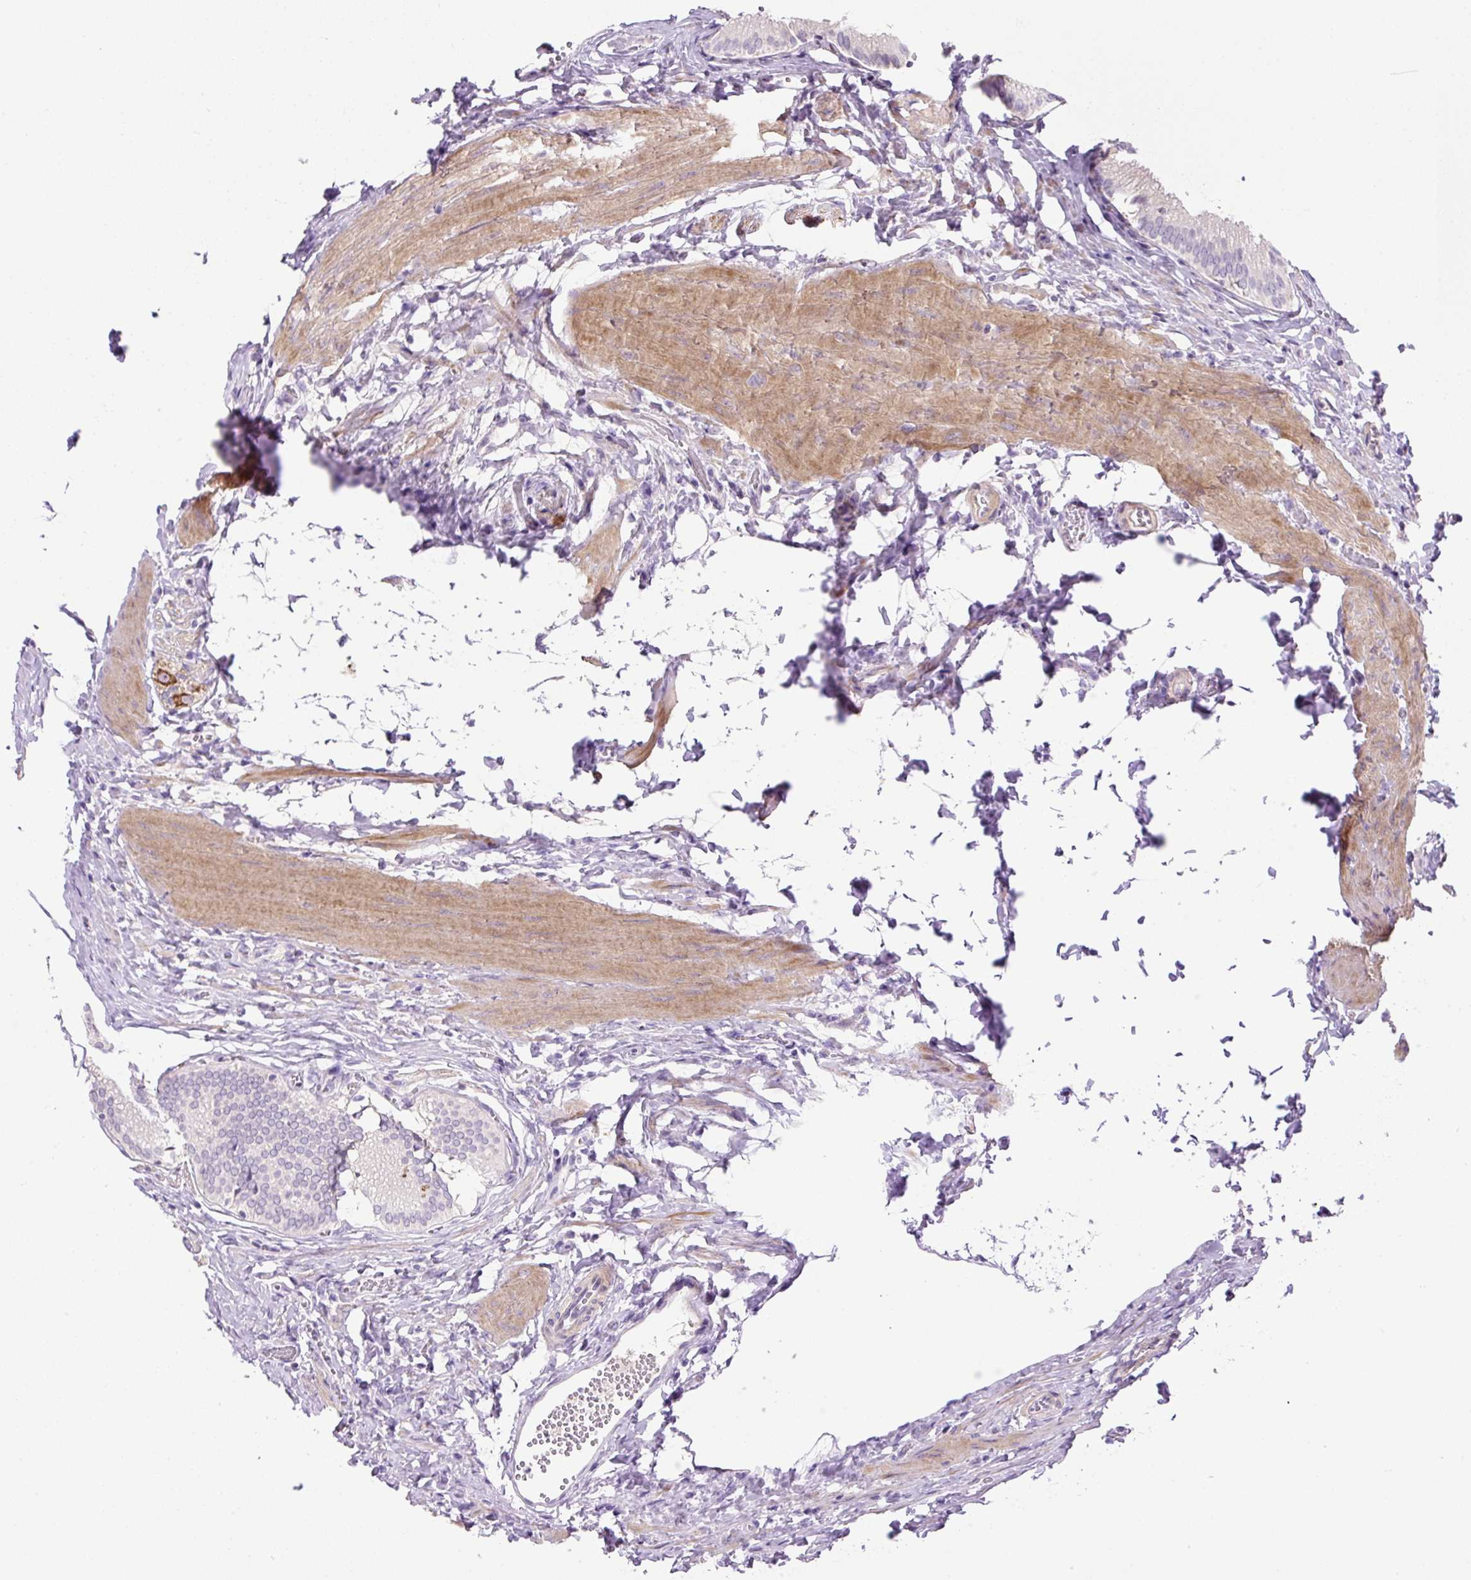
{"staining": {"intensity": "weak", "quantity": "<25%", "location": "cytoplasmic/membranous"}, "tissue": "gallbladder", "cell_type": "Glandular cells", "image_type": "normal", "snomed": [{"axis": "morphology", "description": "Normal tissue, NOS"}, {"axis": "topography", "description": "Gallbladder"}, {"axis": "topography", "description": "Peripheral nerve tissue"}], "caption": "DAB immunohistochemical staining of benign human gallbladder shows no significant positivity in glandular cells.", "gene": "OGDHL", "patient": {"sex": "male", "age": 17}}